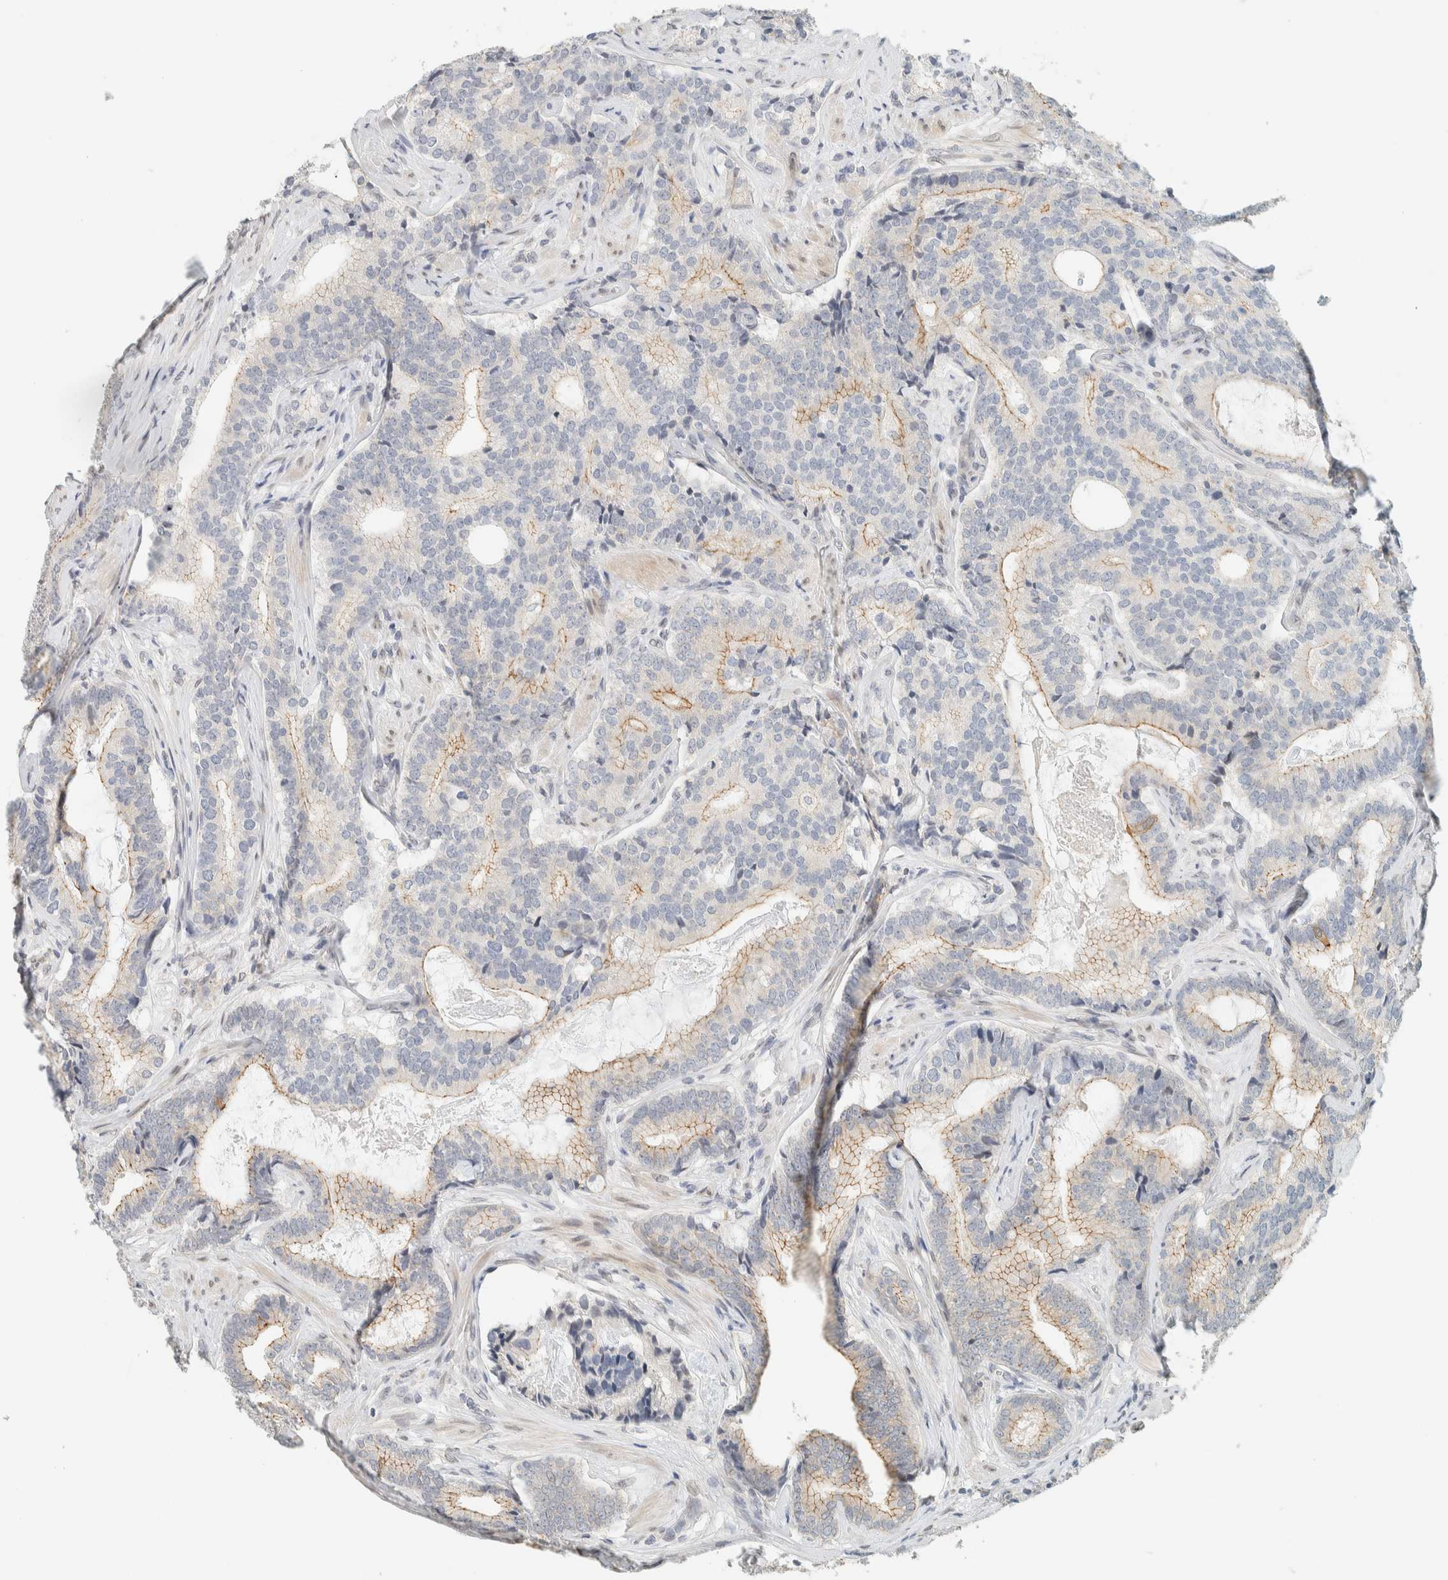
{"staining": {"intensity": "moderate", "quantity": "<25%", "location": "cytoplasmic/membranous"}, "tissue": "prostate cancer", "cell_type": "Tumor cells", "image_type": "cancer", "snomed": [{"axis": "morphology", "description": "Adenocarcinoma, High grade"}, {"axis": "topography", "description": "Prostate"}], "caption": "IHC of human prostate cancer reveals low levels of moderate cytoplasmic/membranous positivity in approximately <25% of tumor cells. (IHC, brightfield microscopy, high magnification).", "gene": "C1QTNF12", "patient": {"sex": "male", "age": 55}}